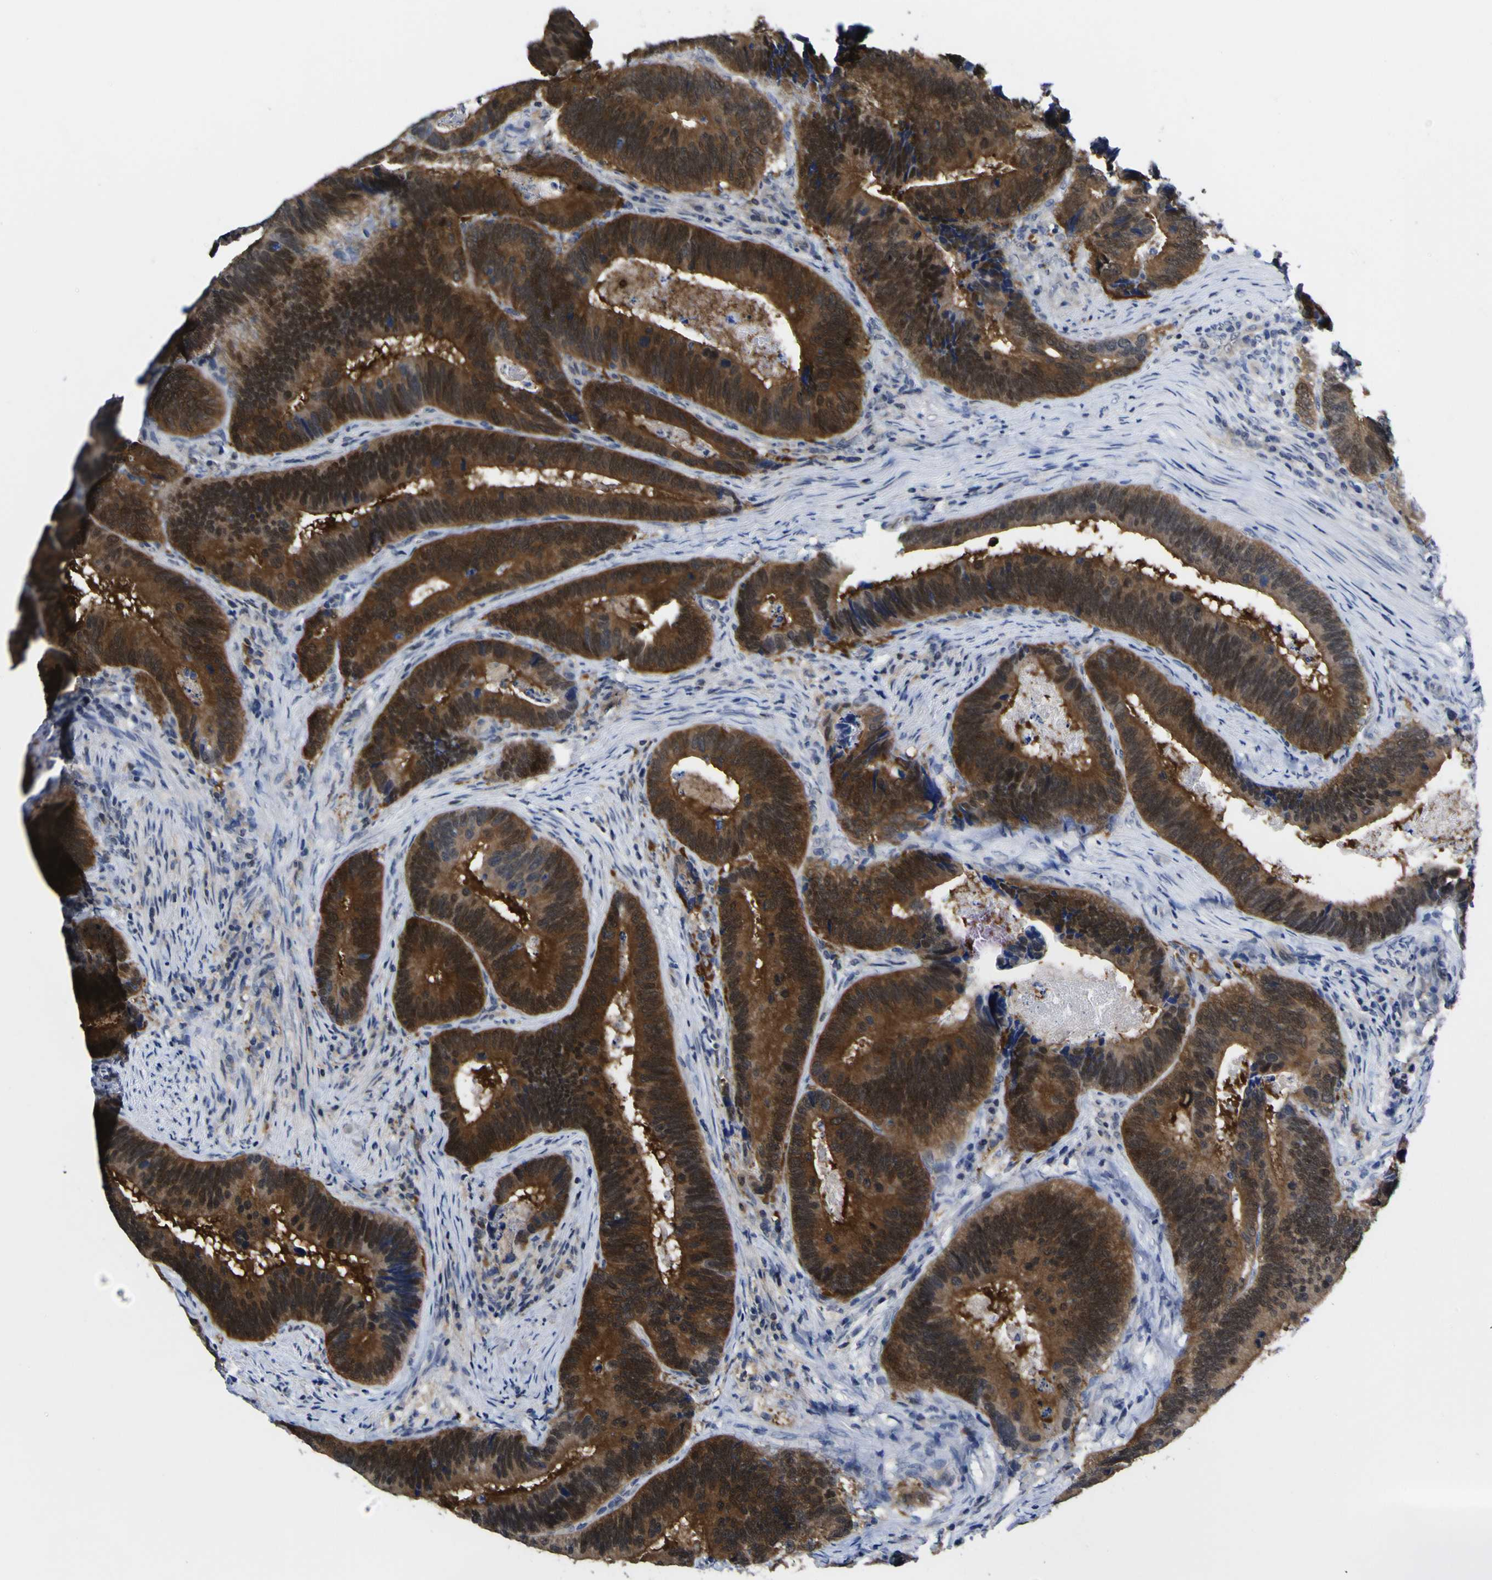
{"staining": {"intensity": "strong", "quantity": ">75%", "location": "cytoplasmic/membranous"}, "tissue": "colorectal cancer", "cell_type": "Tumor cells", "image_type": "cancer", "snomed": [{"axis": "morphology", "description": "Inflammation, NOS"}, {"axis": "morphology", "description": "Adenocarcinoma, NOS"}, {"axis": "topography", "description": "Colon"}], "caption": "Protein staining exhibits strong cytoplasmic/membranous expression in about >75% of tumor cells in adenocarcinoma (colorectal).", "gene": "CASP6", "patient": {"sex": "male", "age": 72}}